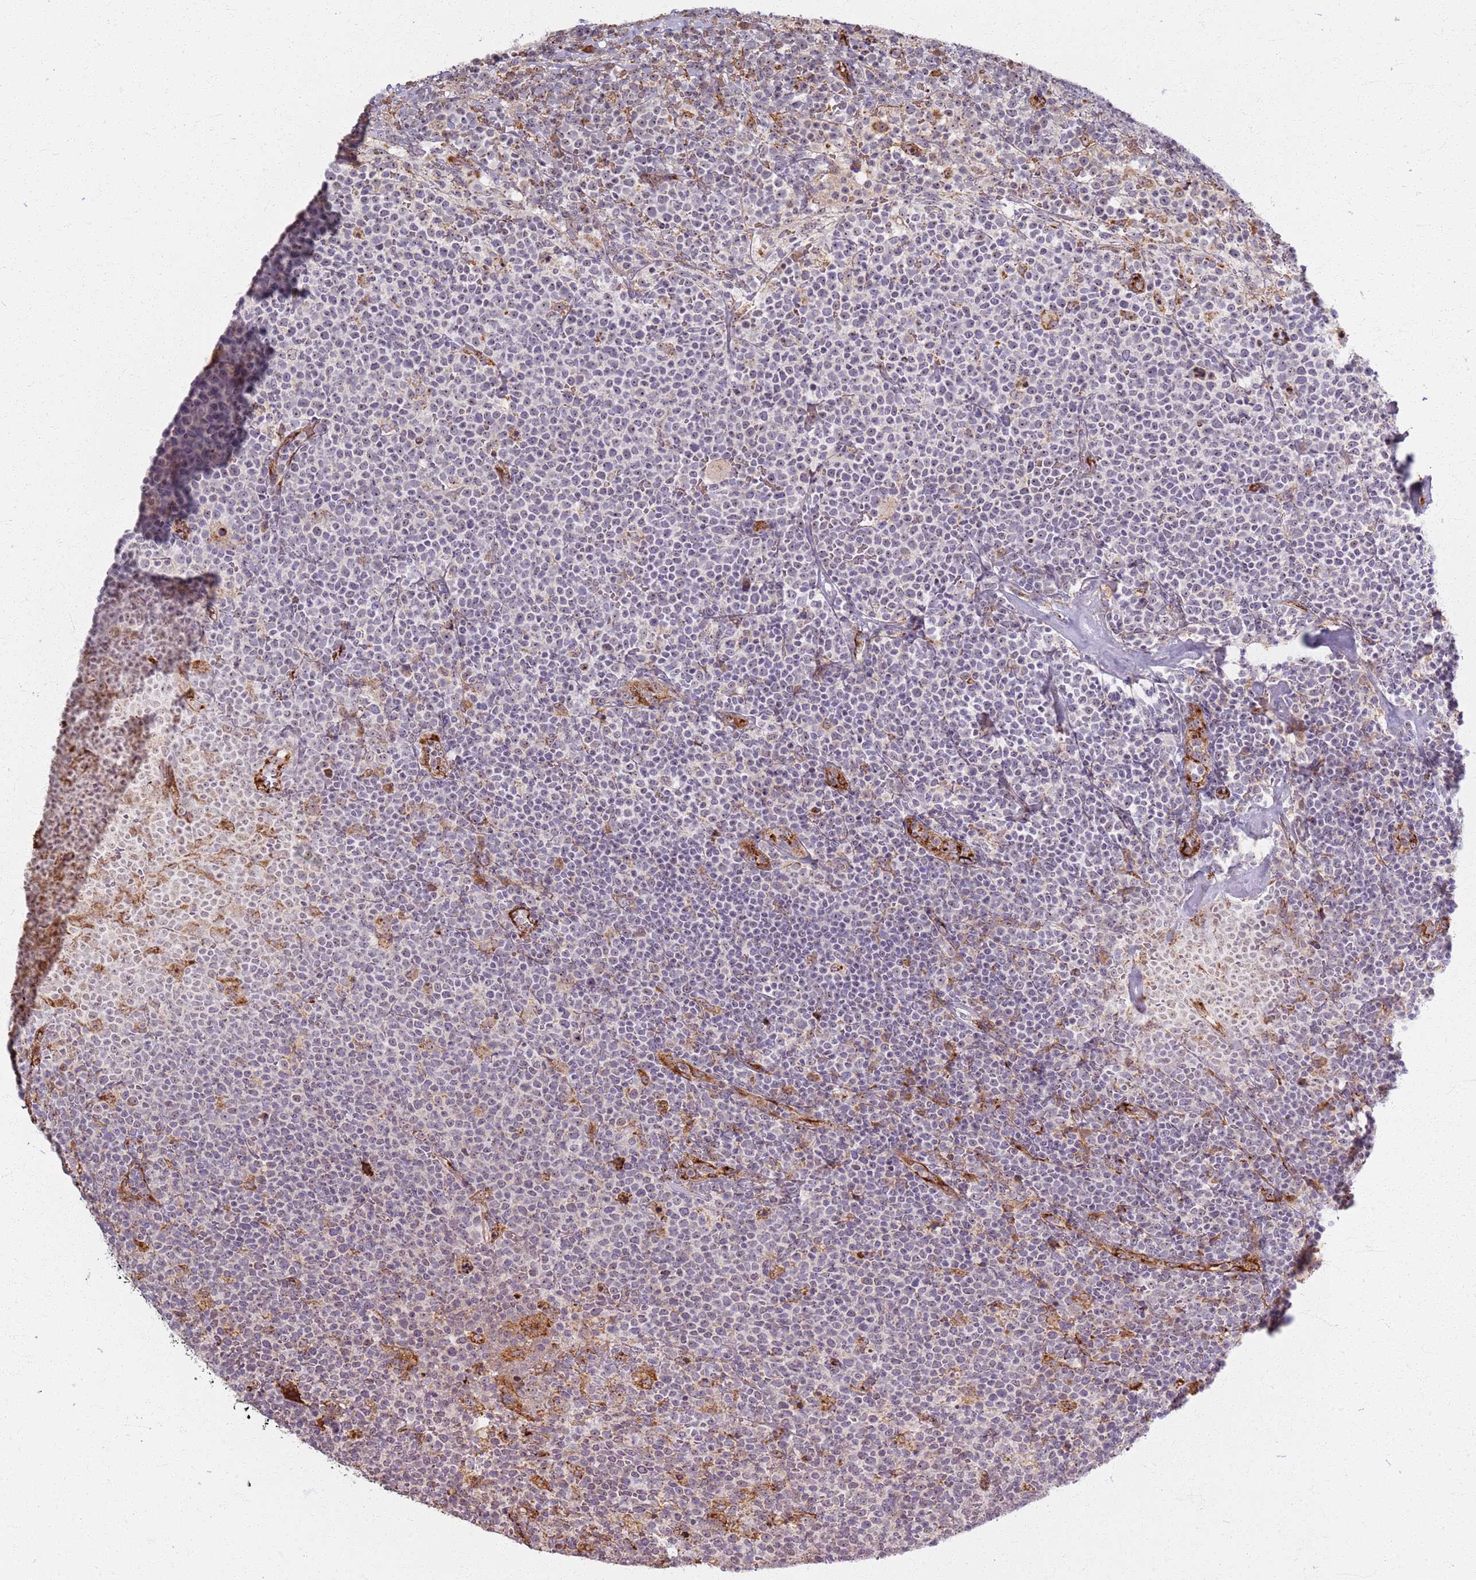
{"staining": {"intensity": "weak", "quantity": "<25%", "location": "nuclear"}, "tissue": "lymphoma", "cell_type": "Tumor cells", "image_type": "cancer", "snomed": [{"axis": "morphology", "description": "Malignant lymphoma, non-Hodgkin's type, High grade"}, {"axis": "topography", "description": "Lymph node"}], "caption": "There is no significant staining in tumor cells of malignant lymphoma, non-Hodgkin's type (high-grade).", "gene": "KRI1", "patient": {"sex": "male", "age": 61}}